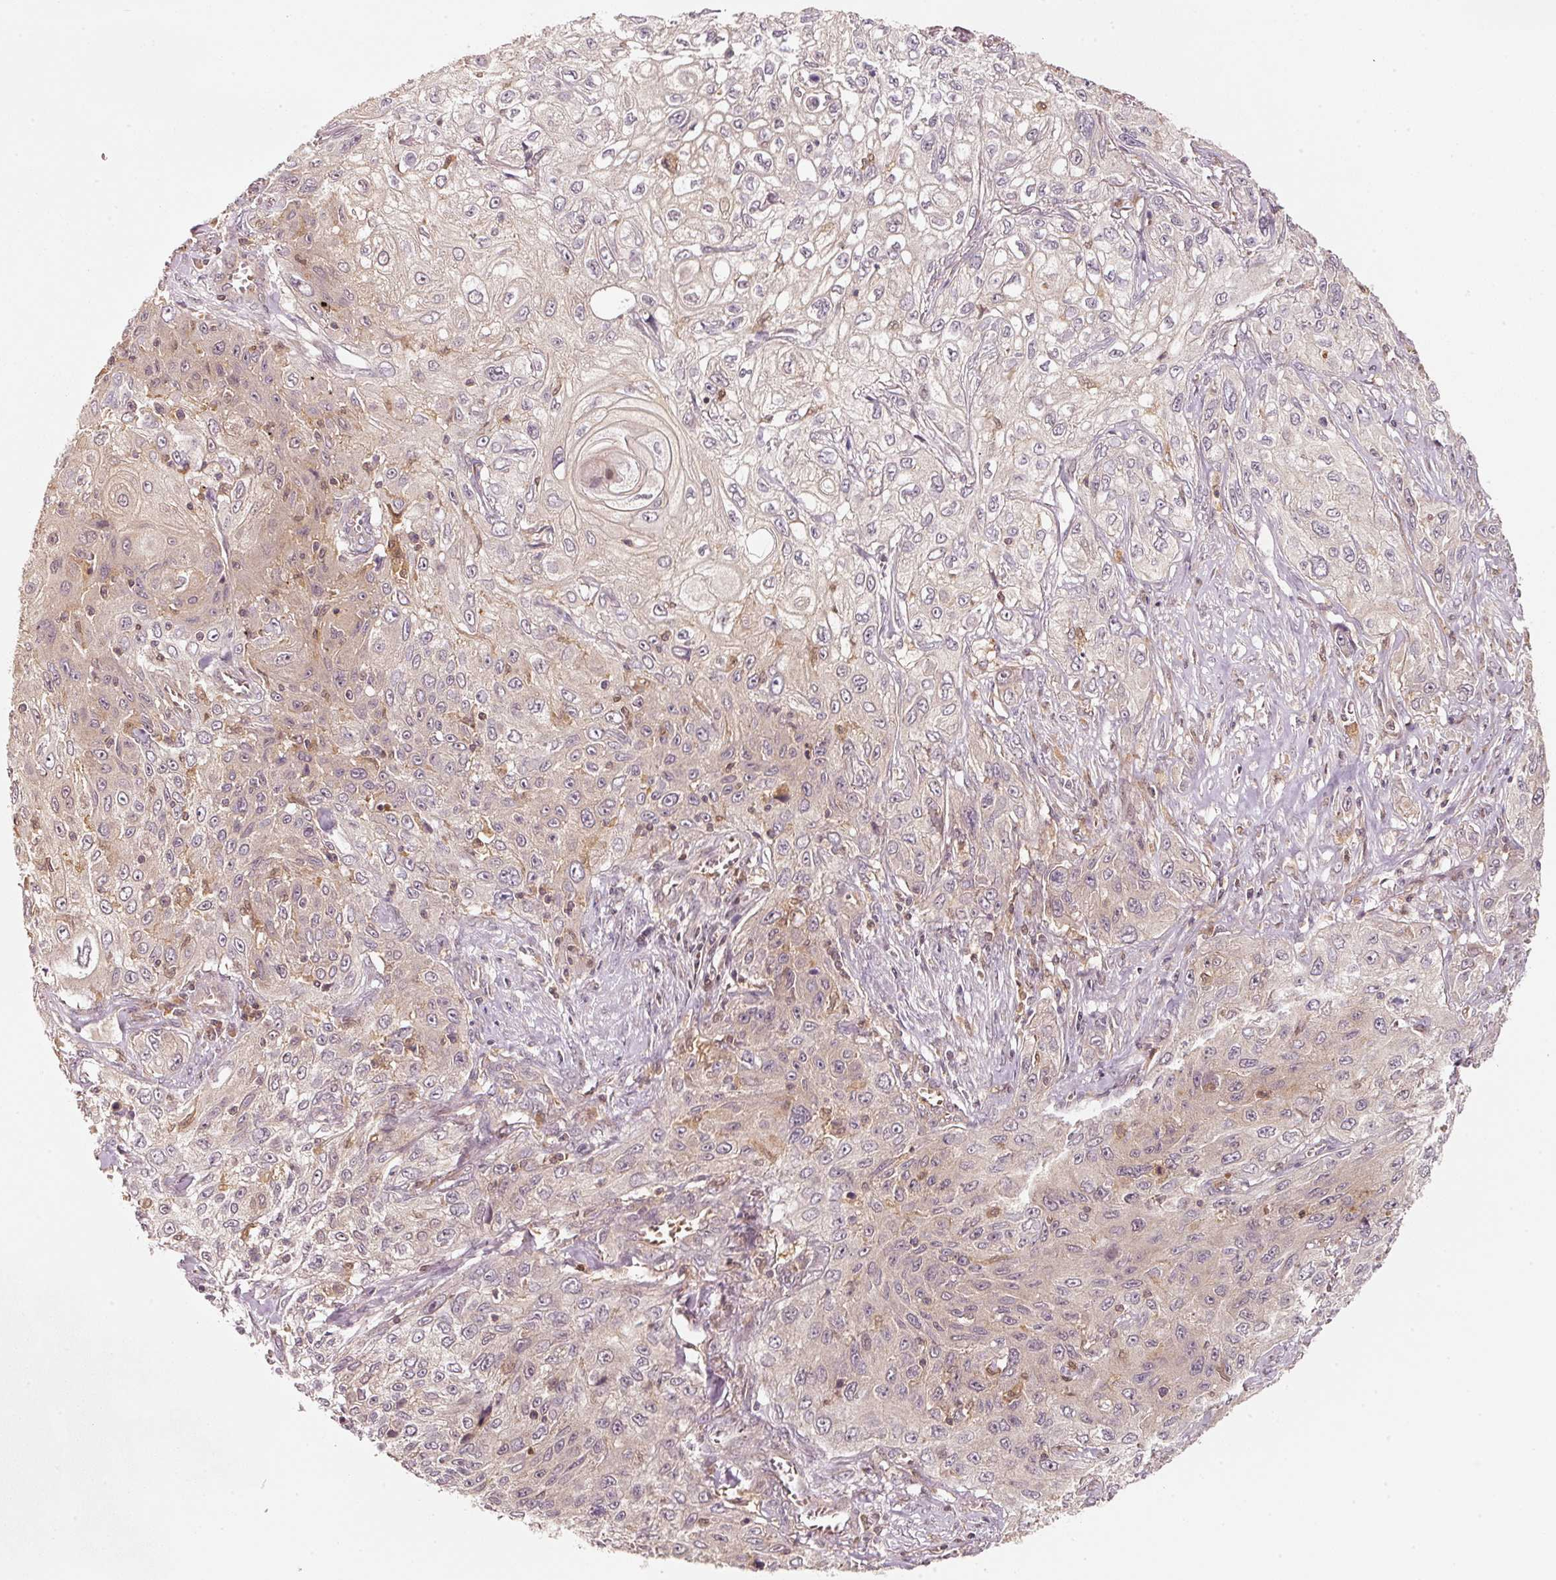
{"staining": {"intensity": "weak", "quantity": "<25%", "location": "cytoplasmic/membranous"}, "tissue": "lung cancer", "cell_type": "Tumor cells", "image_type": "cancer", "snomed": [{"axis": "morphology", "description": "Squamous cell carcinoma, NOS"}, {"axis": "topography", "description": "Lung"}], "caption": "High magnification brightfield microscopy of squamous cell carcinoma (lung) stained with DAB (brown) and counterstained with hematoxylin (blue): tumor cells show no significant expression. (DAB (3,3'-diaminobenzidine) immunohistochemistry (IHC) visualized using brightfield microscopy, high magnification).", "gene": "RRAS2", "patient": {"sex": "female", "age": 69}}